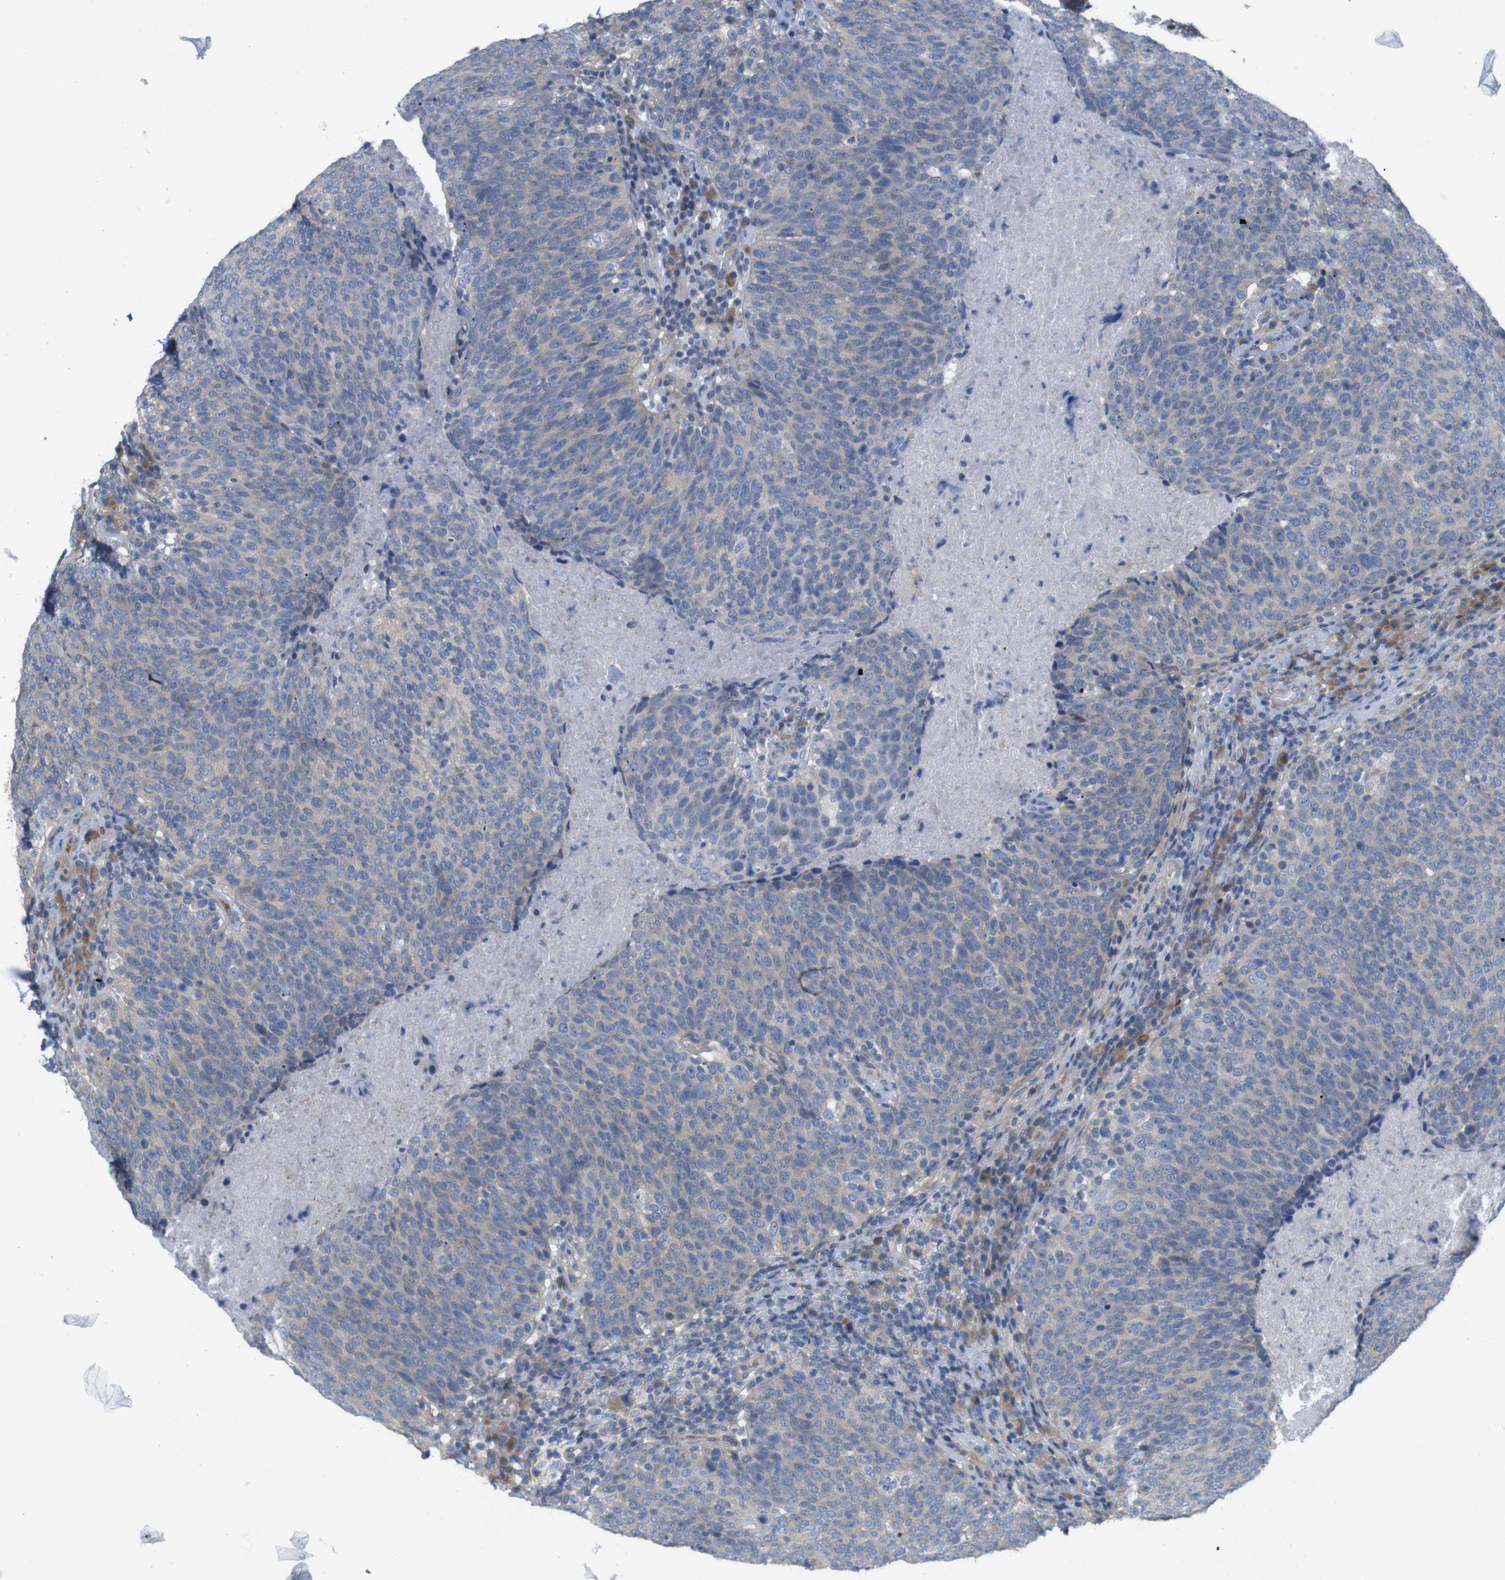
{"staining": {"intensity": "negative", "quantity": "none", "location": "none"}, "tissue": "head and neck cancer", "cell_type": "Tumor cells", "image_type": "cancer", "snomed": [{"axis": "morphology", "description": "Squamous cell carcinoma, NOS"}, {"axis": "morphology", "description": "Squamous cell carcinoma, metastatic, NOS"}, {"axis": "topography", "description": "Lymph node"}, {"axis": "topography", "description": "Head-Neck"}], "caption": "Protein analysis of head and neck cancer demonstrates no significant positivity in tumor cells.", "gene": "MYEOV", "patient": {"sex": "male", "age": 62}}